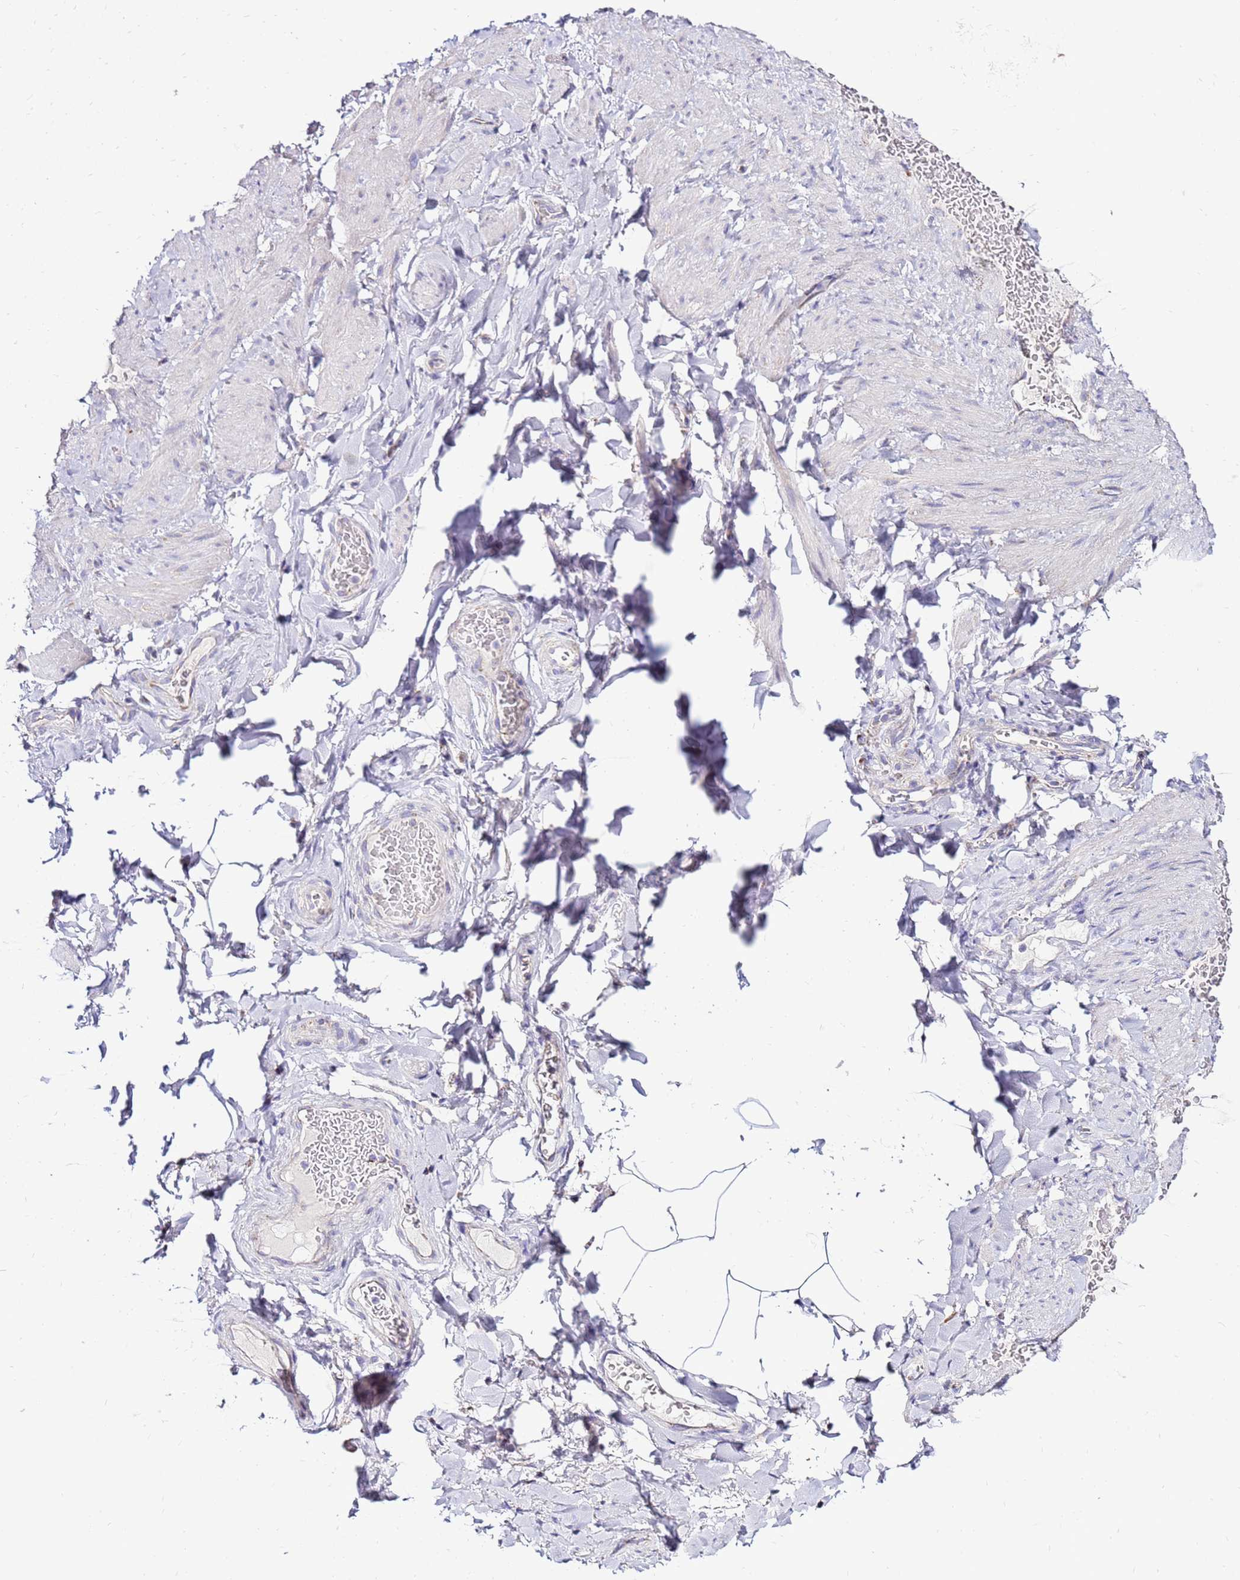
{"staining": {"intensity": "negative", "quantity": "none", "location": "none"}, "tissue": "adipose tissue", "cell_type": "Adipocytes", "image_type": "normal", "snomed": [{"axis": "morphology", "description": "Normal tissue, NOS"}, {"axis": "topography", "description": "Soft tissue"}, {"axis": "topography", "description": "Vascular tissue"}], "caption": "Immunohistochemistry (IHC) histopathology image of normal adipose tissue: human adipose tissue stained with DAB (3,3'-diaminobenzidine) exhibits no significant protein staining in adipocytes.", "gene": "IGF1R", "patient": {"sex": "male", "age": 54}}